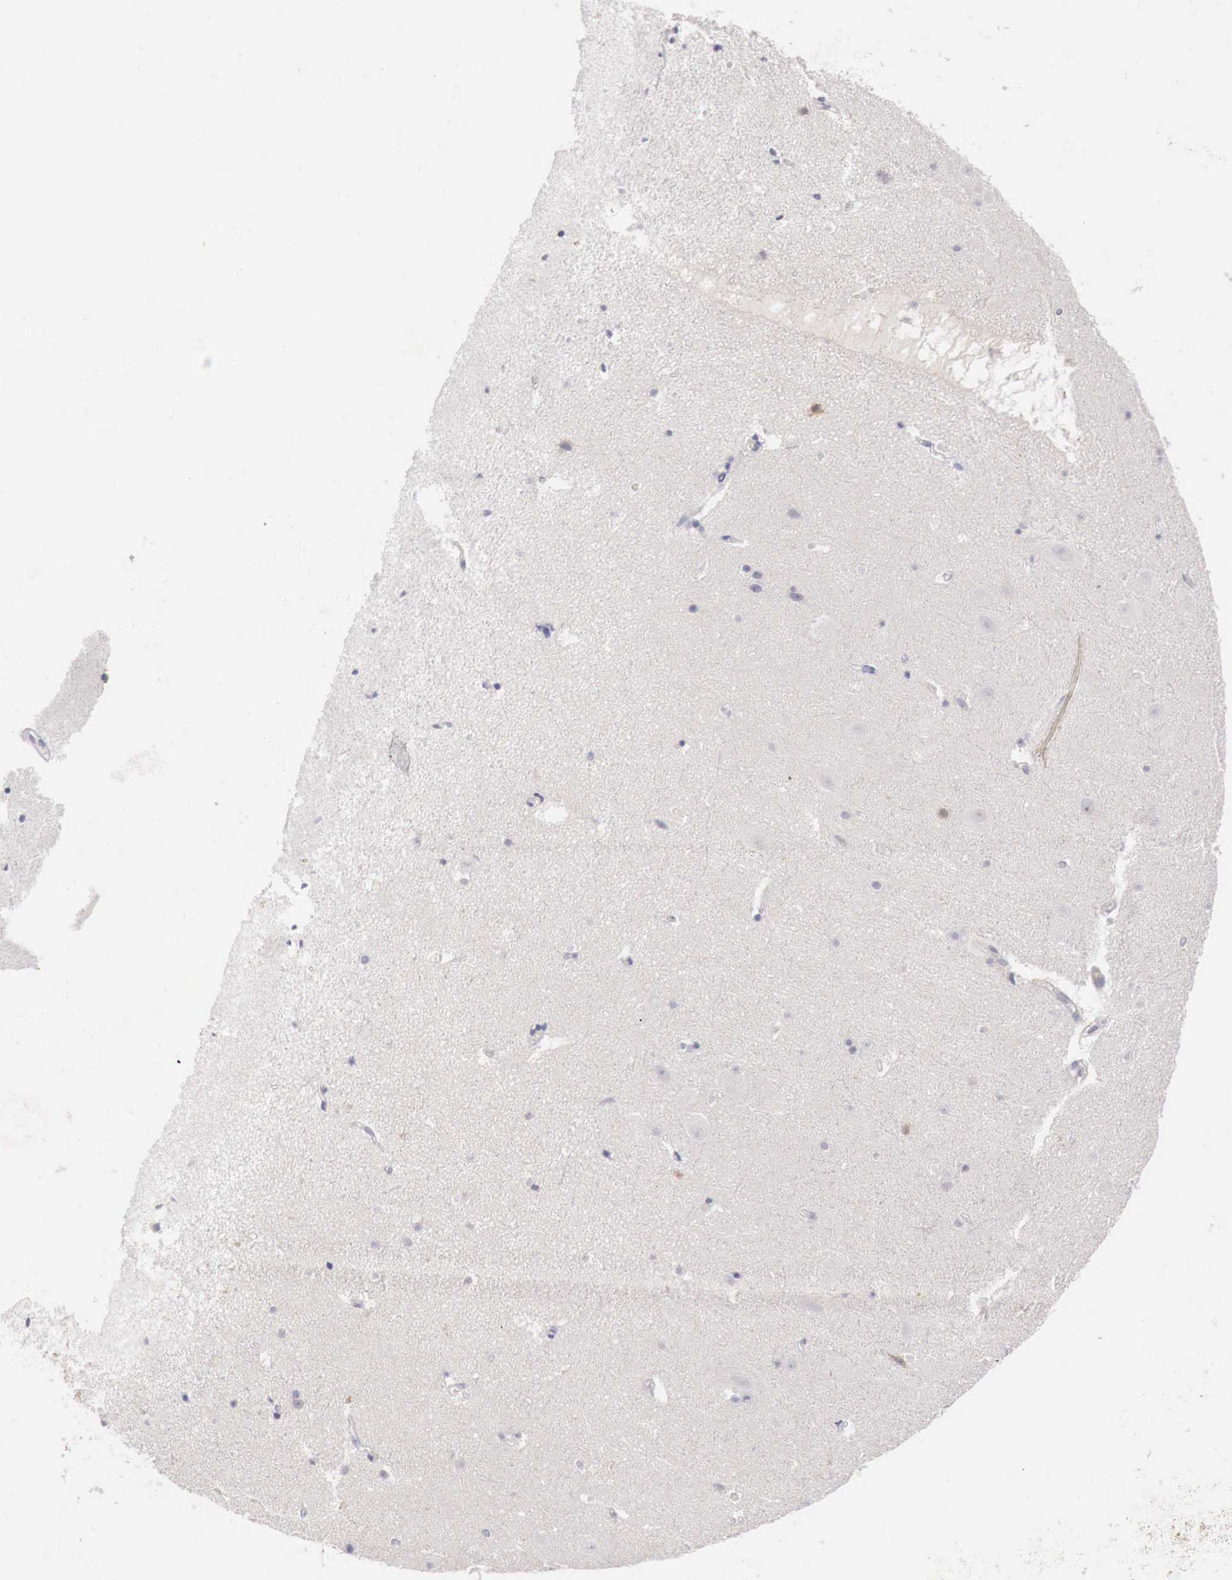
{"staining": {"intensity": "negative", "quantity": "none", "location": "none"}, "tissue": "hippocampus", "cell_type": "Glial cells", "image_type": "normal", "snomed": [{"axis": "morphology", "description": "Normal tissue, NOS"}, {"axis": "topography", "description": "Hippocampus"}], "caption": "DAB immunohistochemical staining of benign hippocampus shows no significant positivity in glial cells. The staining is performed using DAB (3,3'-diaminobenzidine) brown chromogen with nuclei counter-stained in using hematoxylin.", "gene": "GATA1", "patient": {"sex": "male", "age": 45}}